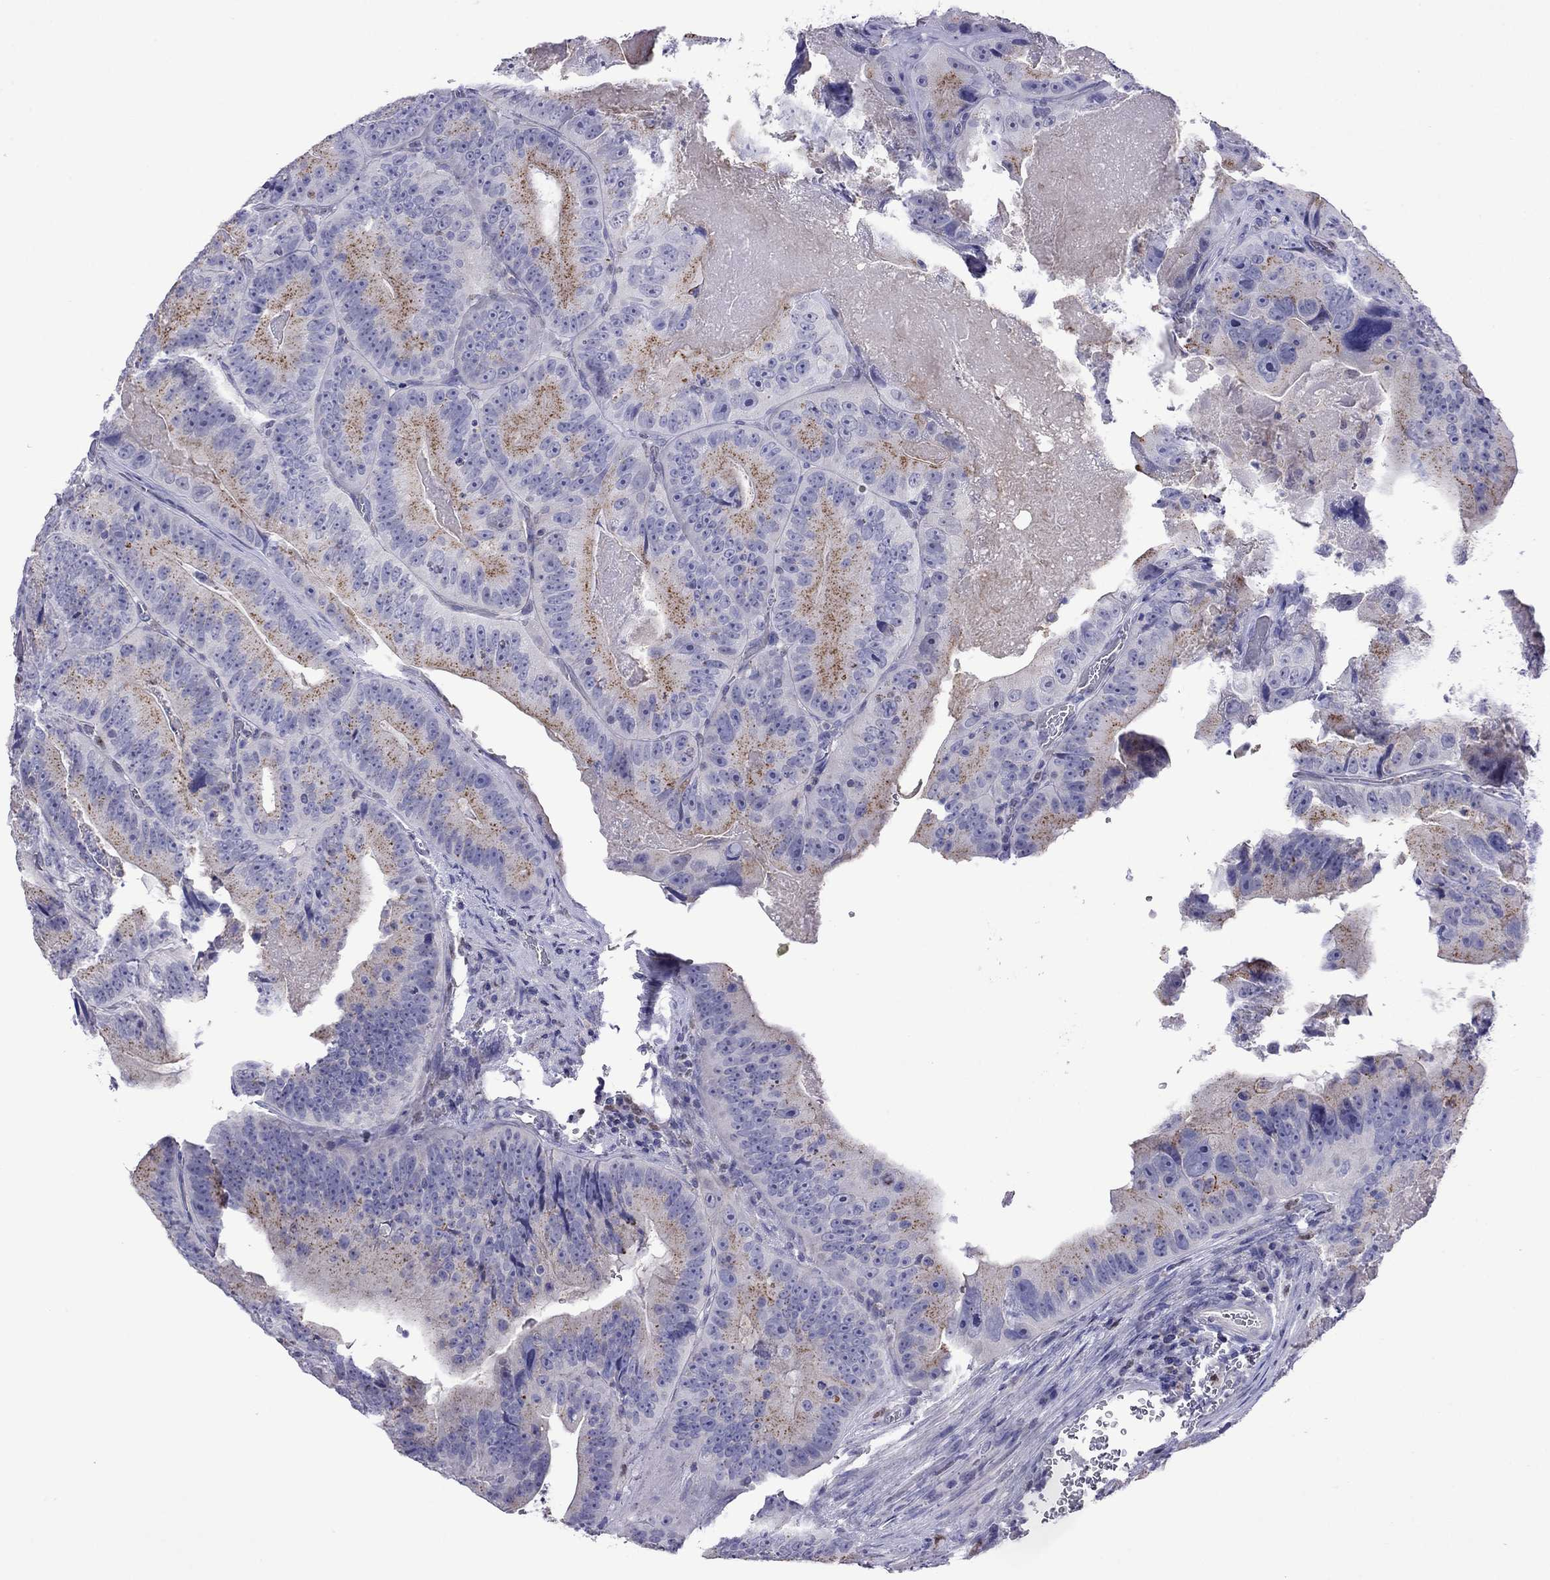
{"staining": {"intensity": "moderate", "quantity": "25%-75%", "location": "cytoplasmic/membranous"}, "tissue": "colorectal cancer", "cell_type": "Tumor cells", "image_type": "cancer", "snomed": [{"axis": "morphology", "description": "Adenocarcinoma, NOS"}, {"axis": "topography", "description": "Colon"}], "caption": "Adenocarcinoma (colorectal) stained with a protein marker exhibits moderate staining in tumor cells.", "gene": "MPZ", "patient": {"sex": "female", "age": 86}}